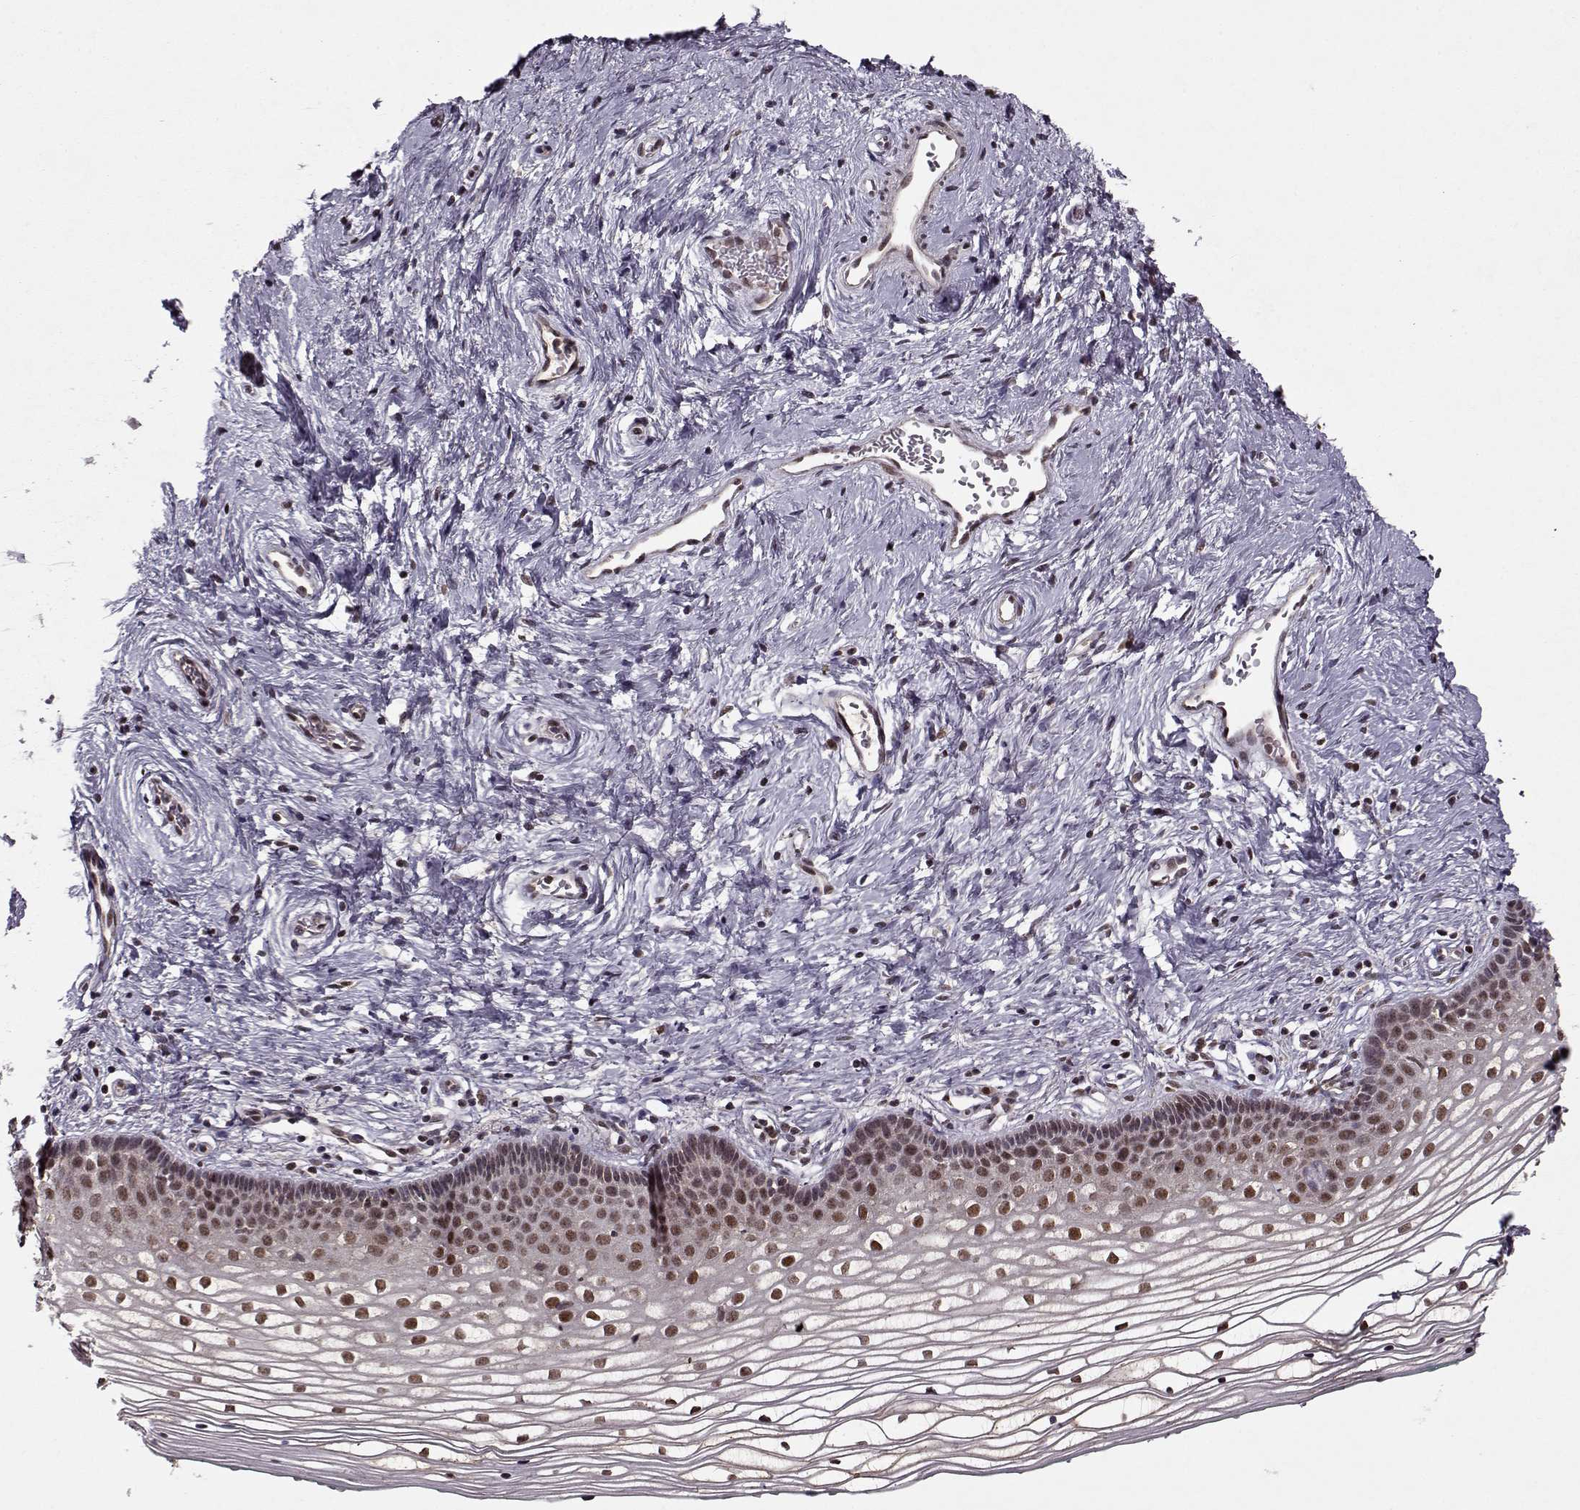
{"staining": {"intensity": "strong", "quantity": ">75%", "location": "nuclear"}, "tissue": "vagina", "cell_type": "Squamous epithelial cells", "image_type": "normal", "snomed": [{"axis": "morphology", "description": "Normal tissue, NOS"}, {"axis": "topography", "description": "Vagina"}], "caption": "Immunohistochemistry (DAB (3,3'-diaminobenzidine)) staining of normal vagina displays strong nuclear protein staining in about >75% of squamous epithelial cells.", "gene": "PSMA7", "patient": {"sex": "female", "age": 36}}